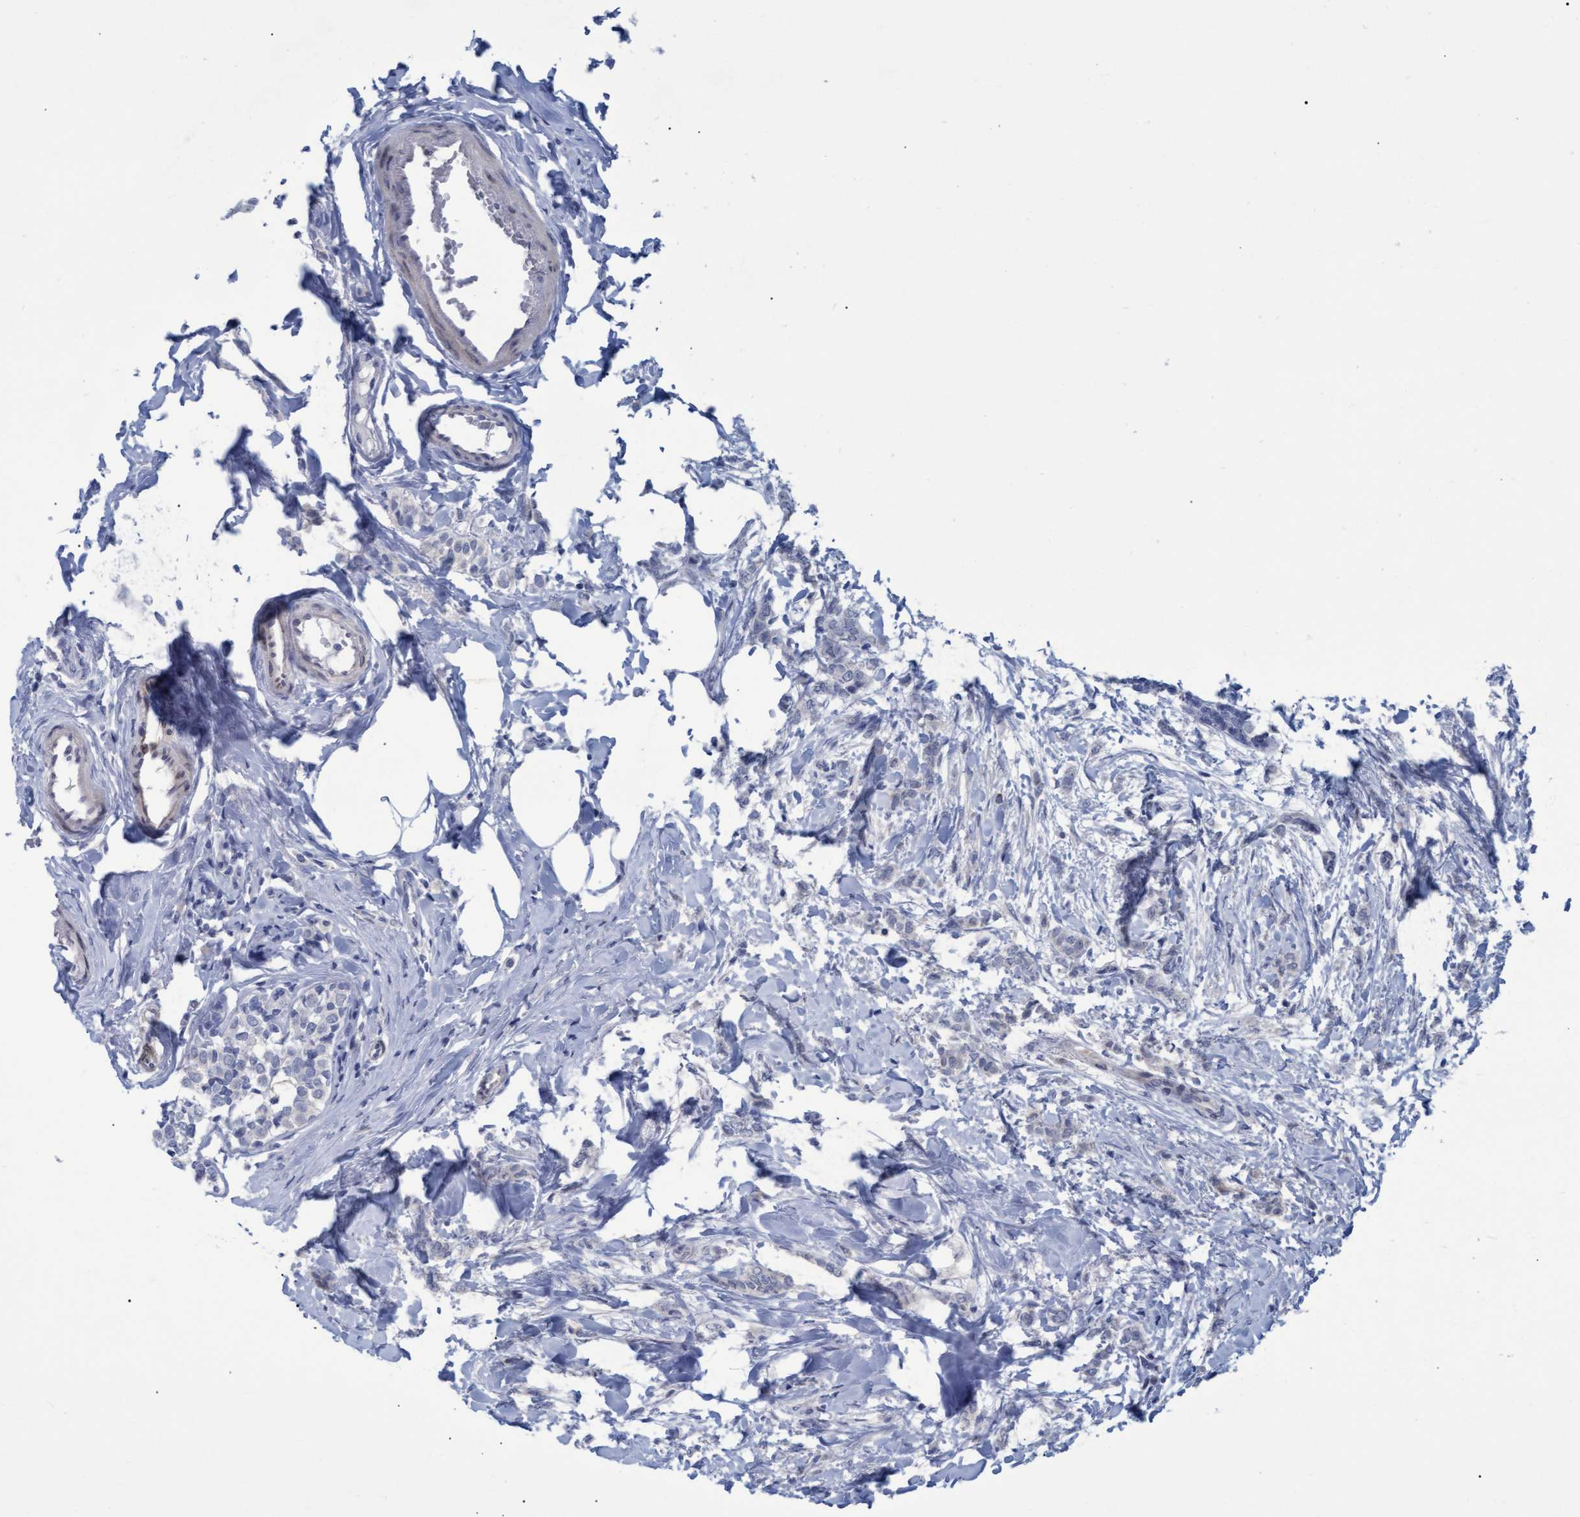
{"staining": {"intensity": "negative", "quantity": "none", "location": "none"}, "tissue": "breast cancer", "cell_type": "Tumor cells", "image_type": "cancer", "snomed": [{"axis": "morphology", "description": "Lobular carcinoma, in situ"}, {"axis": "morphology", "description": "Lobular carcinoma"}, {"axis": "topography", "description": "Breast"}], "caption": "Human lobular carcinoma in situ (breast) stained for a protein using IHC shows no expression in tumor cells.", "gene": "SSTR3", "patient": {"sex": "female", "age": 41}}